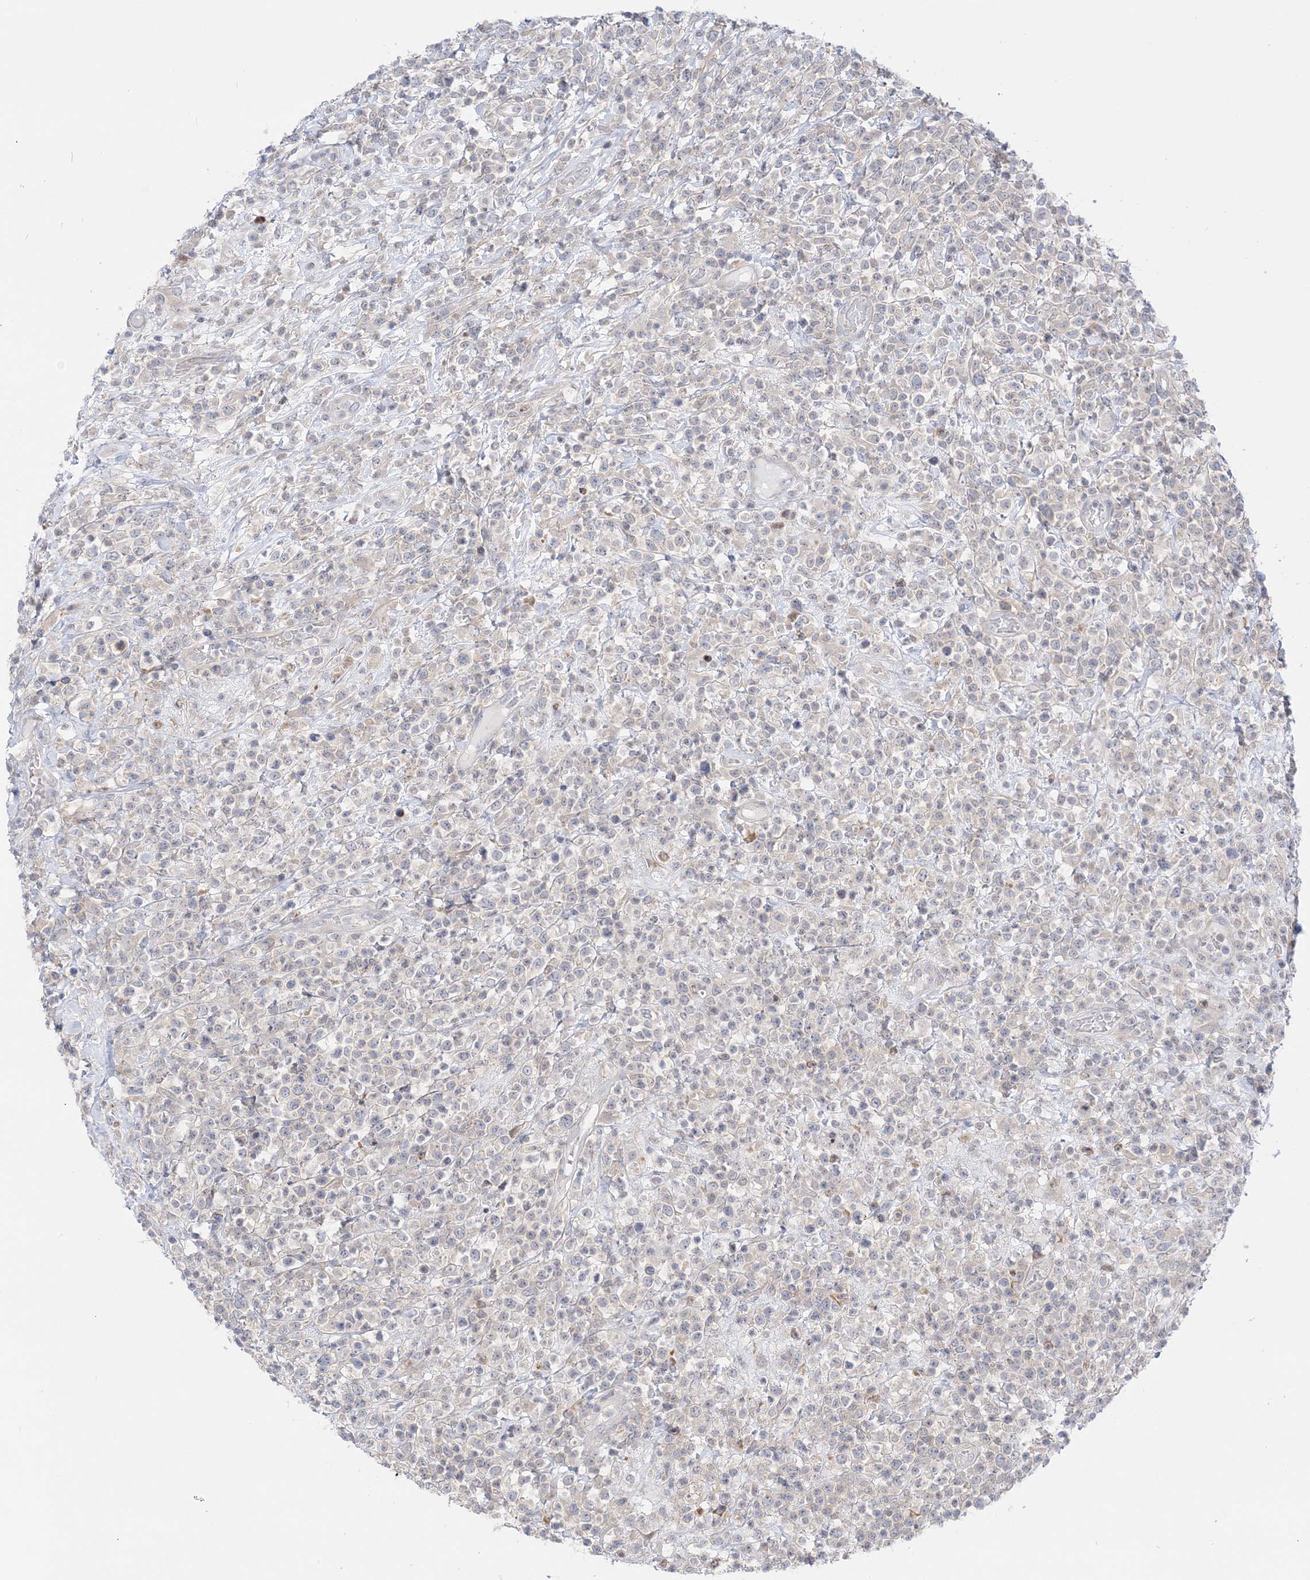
{"staining": {"intensity": "negative", "quantity": "none", "location": "none"}, "tissue": "lymphoma", "cell_type": "Tumor cells", "image_type": "cancer", "snomed": [{"axis": "morphology", "description": "Malignant lymphoma, non-Hodgkin's type, High grade"}, {"axis": "topography", "description": "Colon"}], "caption": "Immunohistochemistry histopathology image of high-grade malignant lymphoma, non-Hodgkin's type stained for a protein (brown), which exhibits no positivity in tumor cells. (DAB (3,3'-diaminobenzidine) immunohistochemistry with hematoxylin counter stain).", "gene": "THADA", "patient": {"sex": "female", "age": 53}}